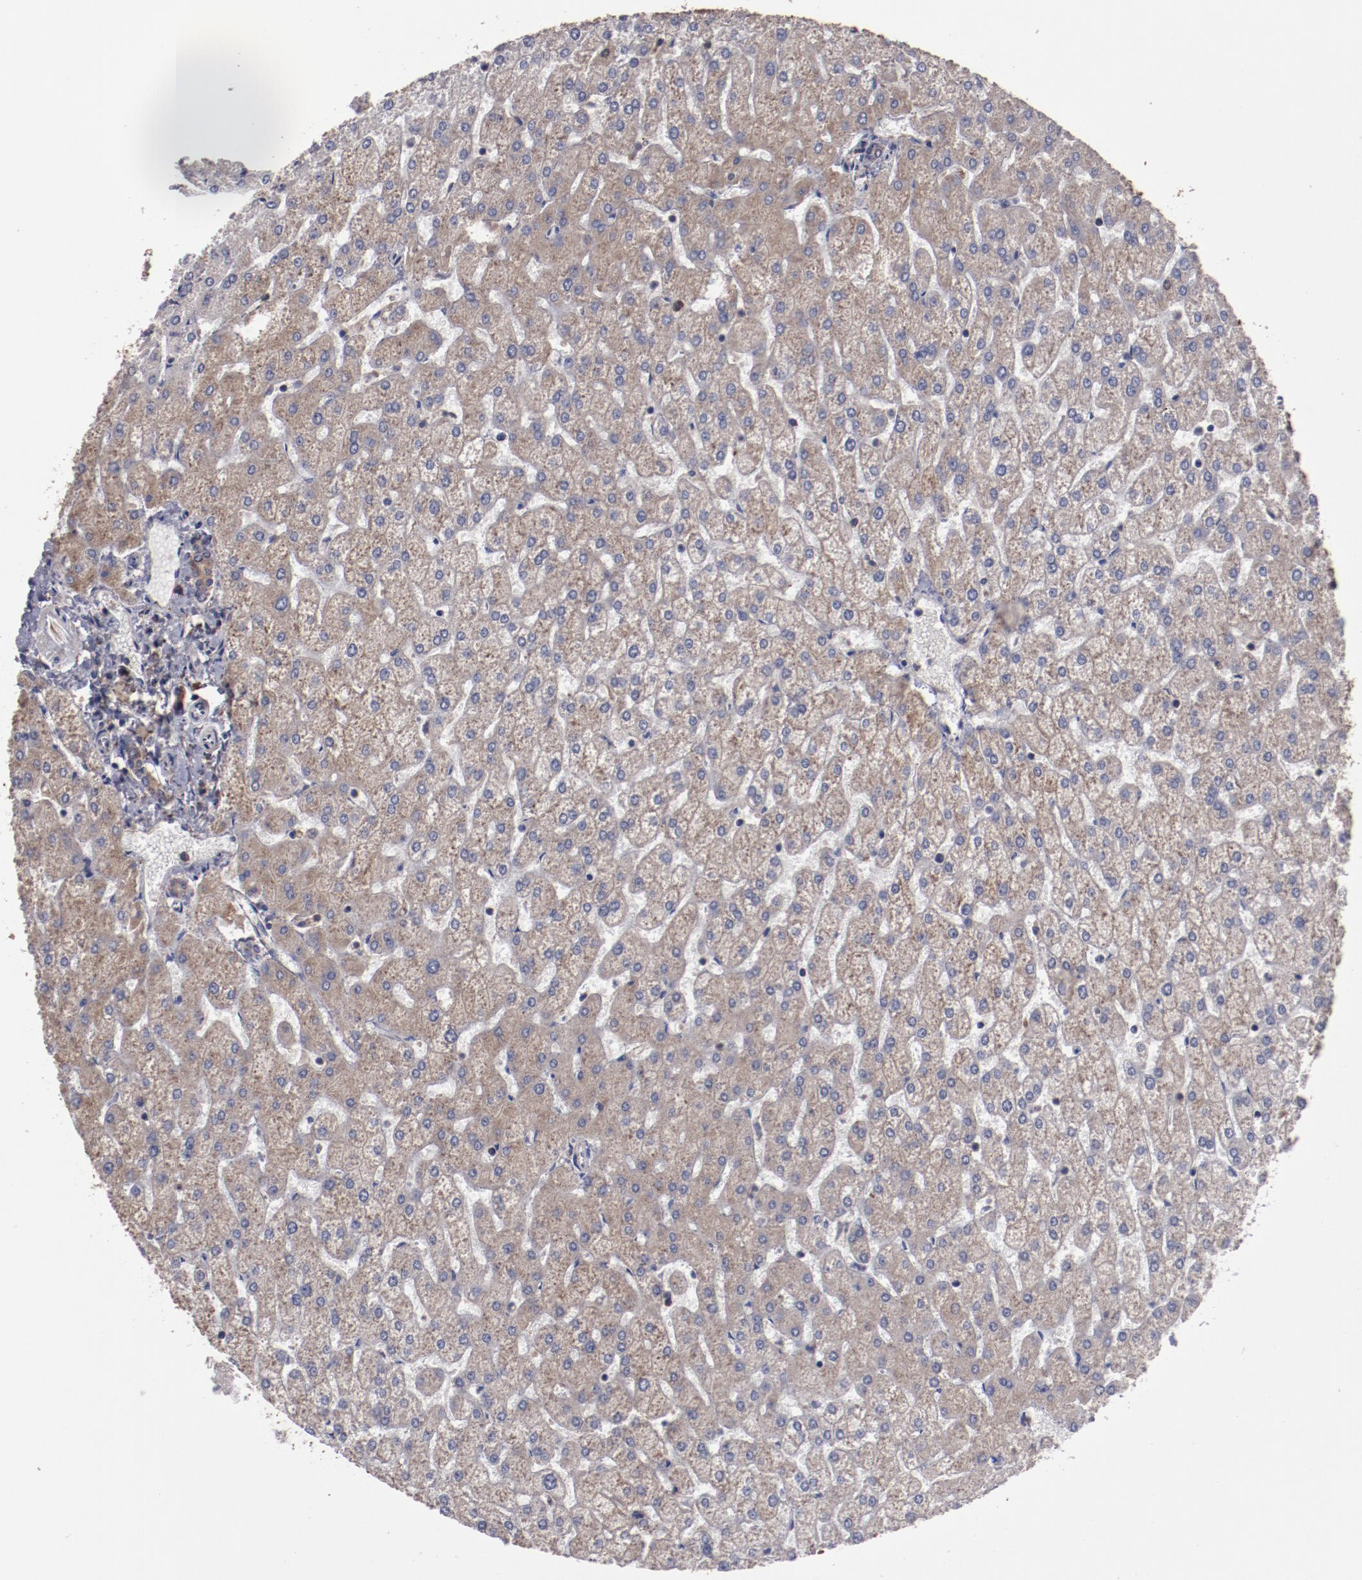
{"staining": {"intensity": "weak", "quantity": ">75%", "location": "cytoplasmic/membranous"}, "tissue": "liver", "cell_type": "Cholangiocytes", "image_type": "normal", "snomed": [{"axis": "morphology", "description": "Normal tissue, NOS"}, {"axis": "topography", "description": "Liver"}], "caption": "Immunohistochemical staining of unremarkable human liver demonstrates low levels of weak cytoplasmic/membranous positivity in approximately >75% of cholangiocytes.", "gene": "RPS4X", "patient": {"sex": "female", "age": 32}}